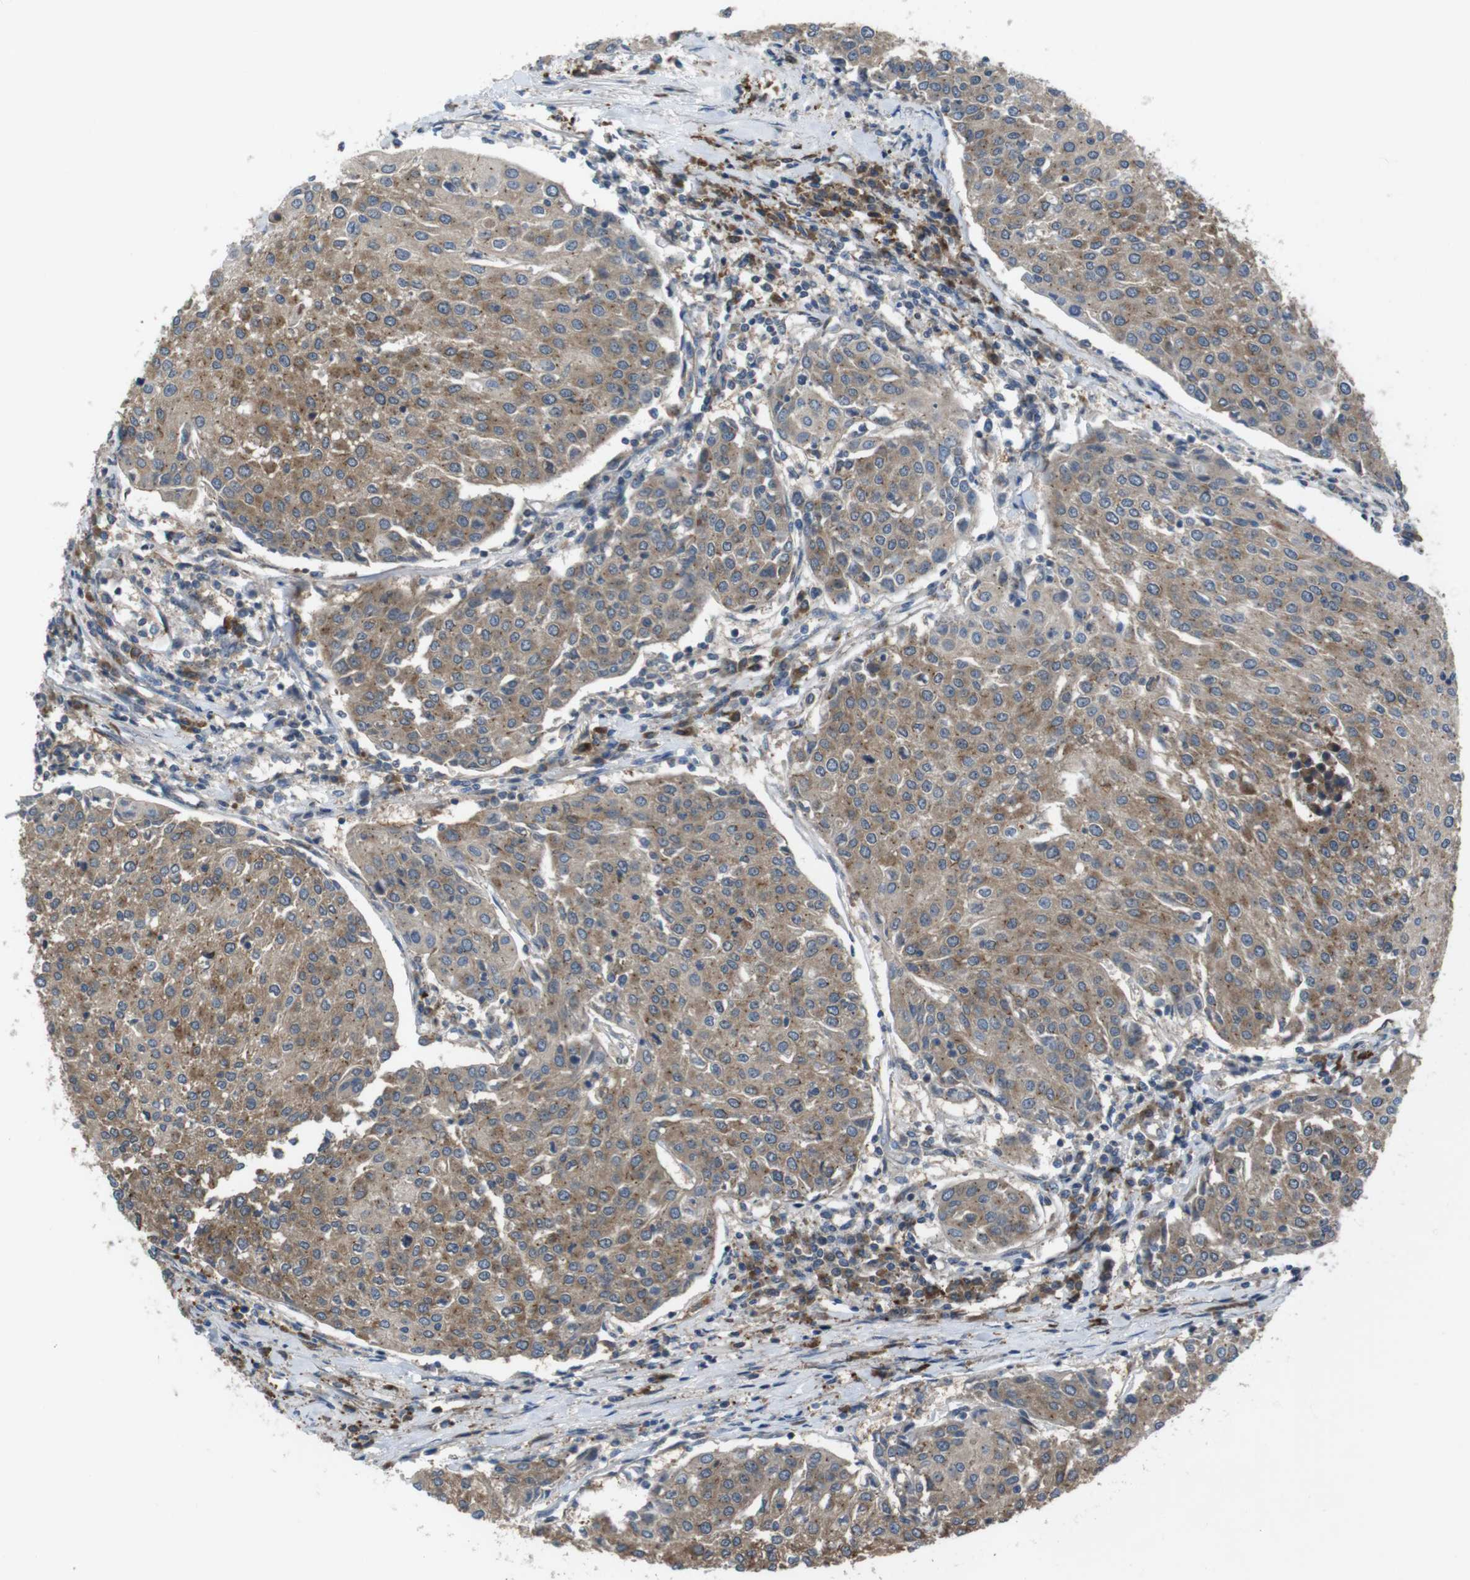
{"staining": {"intensity": "moderate", "quantity": ">75%", "location": "cytoplasmic/membranous"}, "tissue": "urothelial cancer", "cell_type": "Tumor cells", "image_type": "cancer", "snomed": [{"axis": "morphology", "description": "Urothelial carcinoma, High grade"}, {"axis": "topography", "description": "Urinary bladder"}], "caption": "Immunohistochemistry micrograph of human urothelial cancer stained for a protein (brown), which demonstrates medium levels of moderate cytoplasmic/membranous expression in about >75% of tumor cells.", "gene": "SLC22A23", "patient": {"sex": "female", "age": 85}}